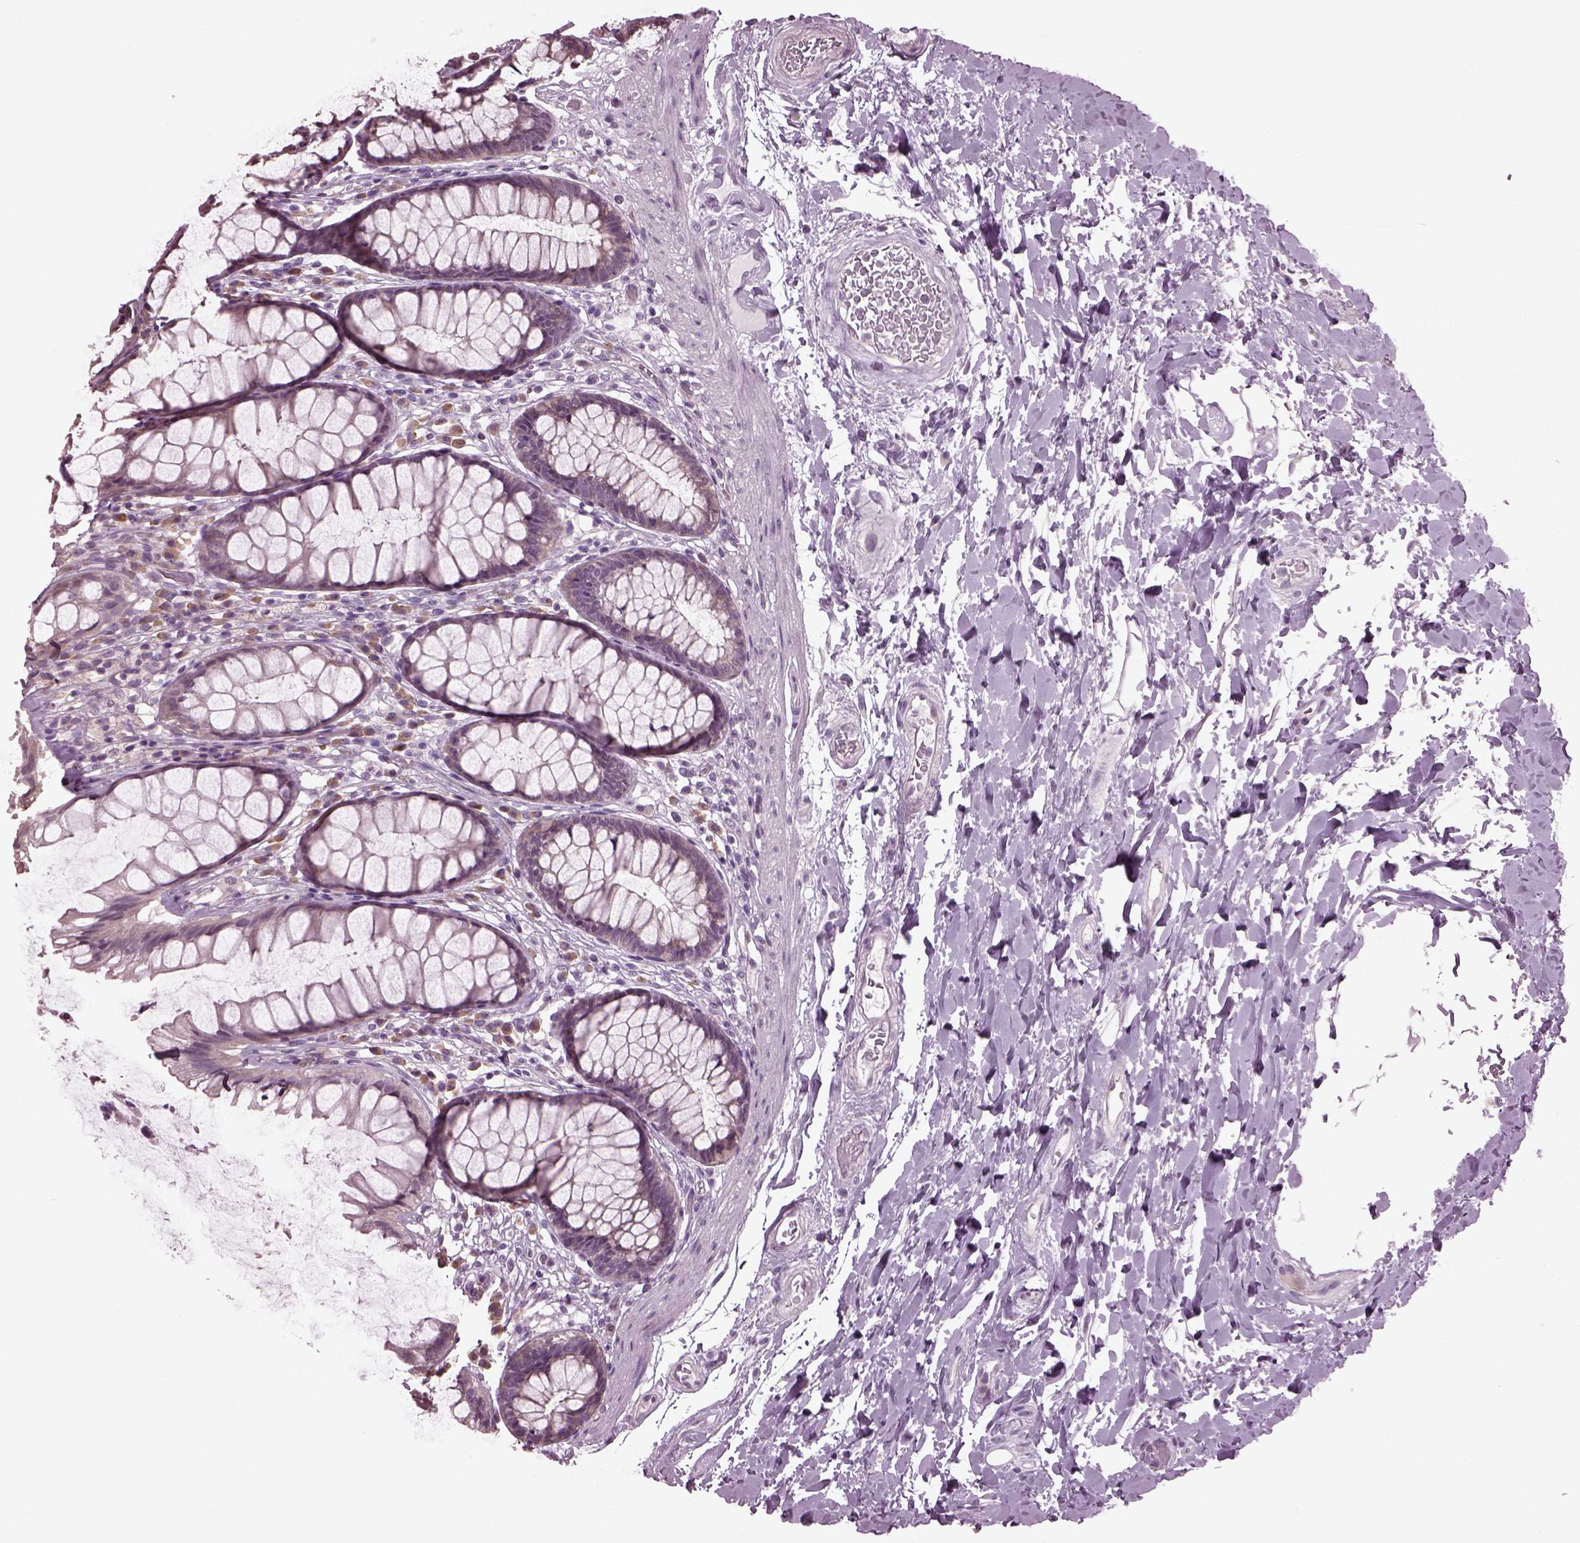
{"staining": {"intensity": "negative", "quantity": "none", "location": "none"}, "tissue": "rectum", "cell_type": "Glandular cells", "image_type": "normal", "snomed": [{"axis": "morphology", "description": "Normal tissue, NOS"}, {"axis": "topography", "description": "Rectum"}], "caption": "IHC photomicrograph of normal rectum: rectum stained with DAB (3,3'-diaminobenzidine) shows no significant protein staining in glandular cells. (Stains: DAB (3,3'-diaminobenzidine) IHC with hematoxylin counter stain, Microscopy: brightfield microscopy at high magnification).", "gene": "CABP5", "patient": {"sex": "male", "age": 72}}